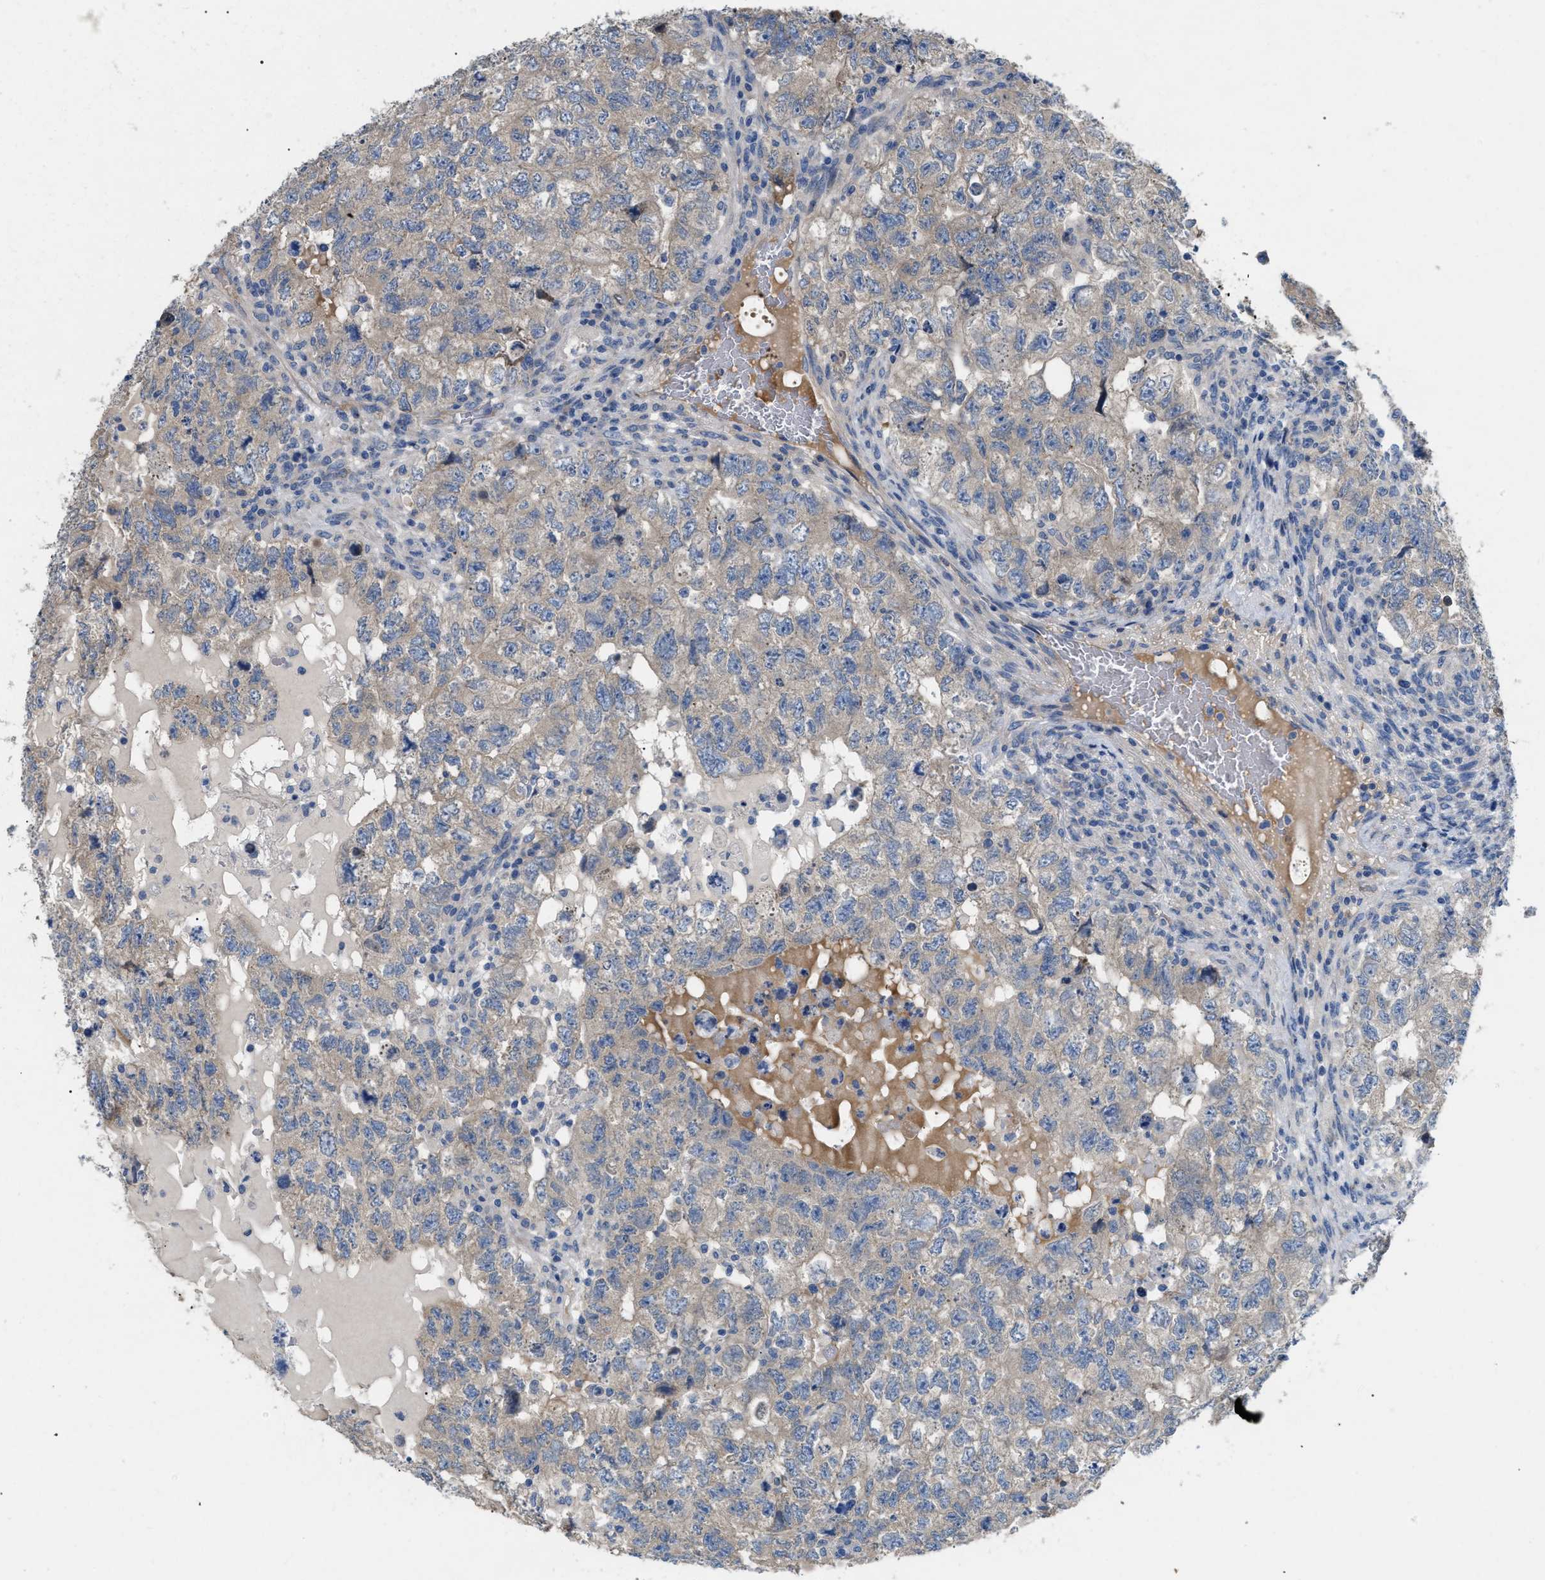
{"staining": {"intensity": "moderate", "quantity": "<25%", "location": "cytoplasmic/membranous"}, "tissue": "testis cancer", "cell_type": "Tumor cells", "image_type": "cancer", "snomed": [{"axis": "morphology", "description": "Carcinoma, Embryonal, NOS"}, {"axis": "topography", "description": "Testis"}], "caption": "The histopathology image demonstrates a brown stain indicating the presence of a protein in the cytoplasmic/membranous of tumor cells in testis cancer. (DAB (3,3'-diaminobenzidine) = brown stain, brightfield microscopy at high magnification).", "gene": "DHX58", "patient": {"sex": "male", "age": 36}}